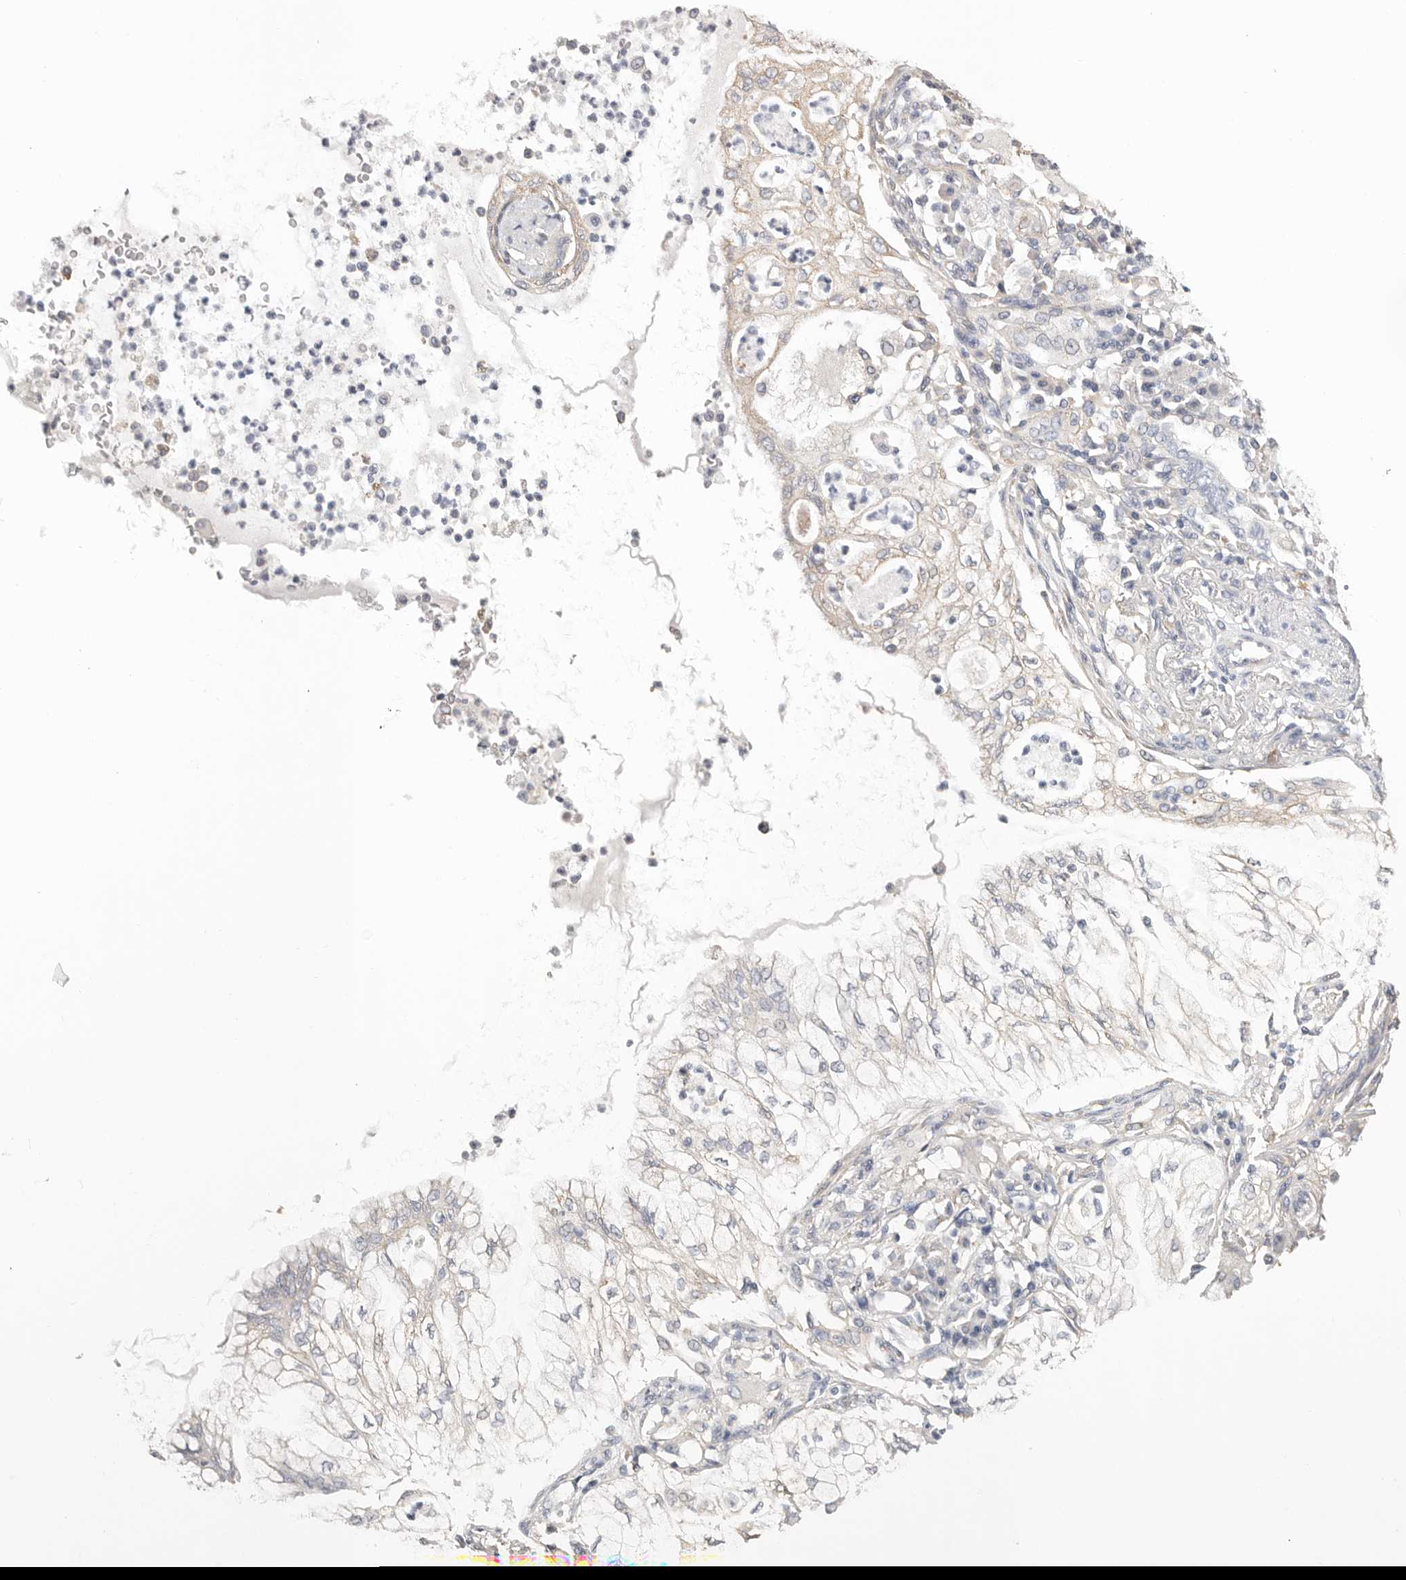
{"staining": {"intensity": "negative", "quantity": "none", "location": "none"}, "tissue": "lung cancer", "cell_type": "Tumor cells", "image_type": "cancer", "snomed": [{"axis": "morphology", "description": "Adenocarcinoma, NOS"}, {"axis": "topography", "description": "Lung"}], "caption": "Human lung cancer (adenocarcinoma) stained for a protein using immunohistochemistry shows no expression in tumor cells.", "gene": "AFDN", "patient": {"sex": "female", "age": 70}}